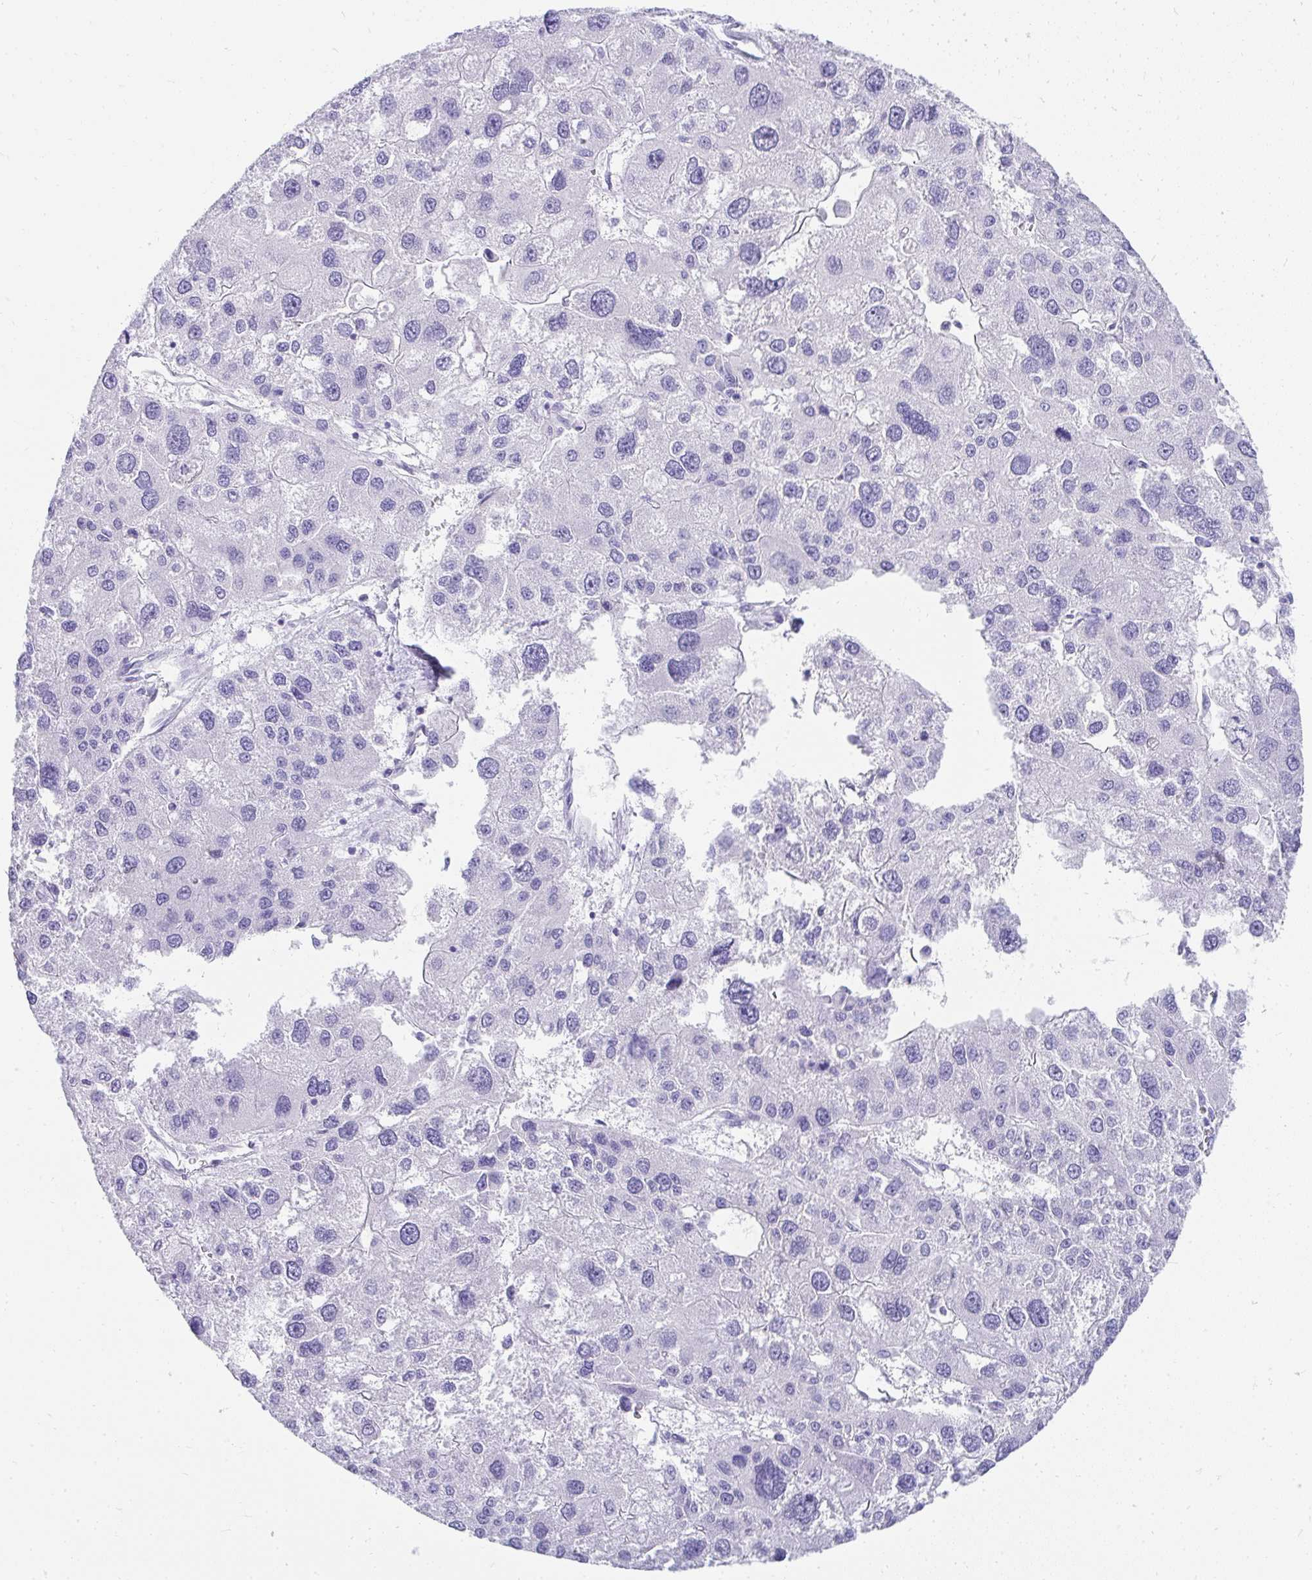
{"staining": {"intensity": "negative", "quantity": "none", "location": "none"}, "tissue": "liver cancer", "cell_type": "Tumor cells", "image_type": "cancer", "snomed": [{"axis": "morphology", "description": "Carcinoma, Hepatocellular, NOS"}, {"axis": "topography", "description": "Liver"}], "caption": "Liver cancer (hepatocellular carcinoma) was stained to show a protein in brown. There is no significant staining in tumor cells.", "gene": "TNNT1", "patient": {"sex": "male", "age": 73}}